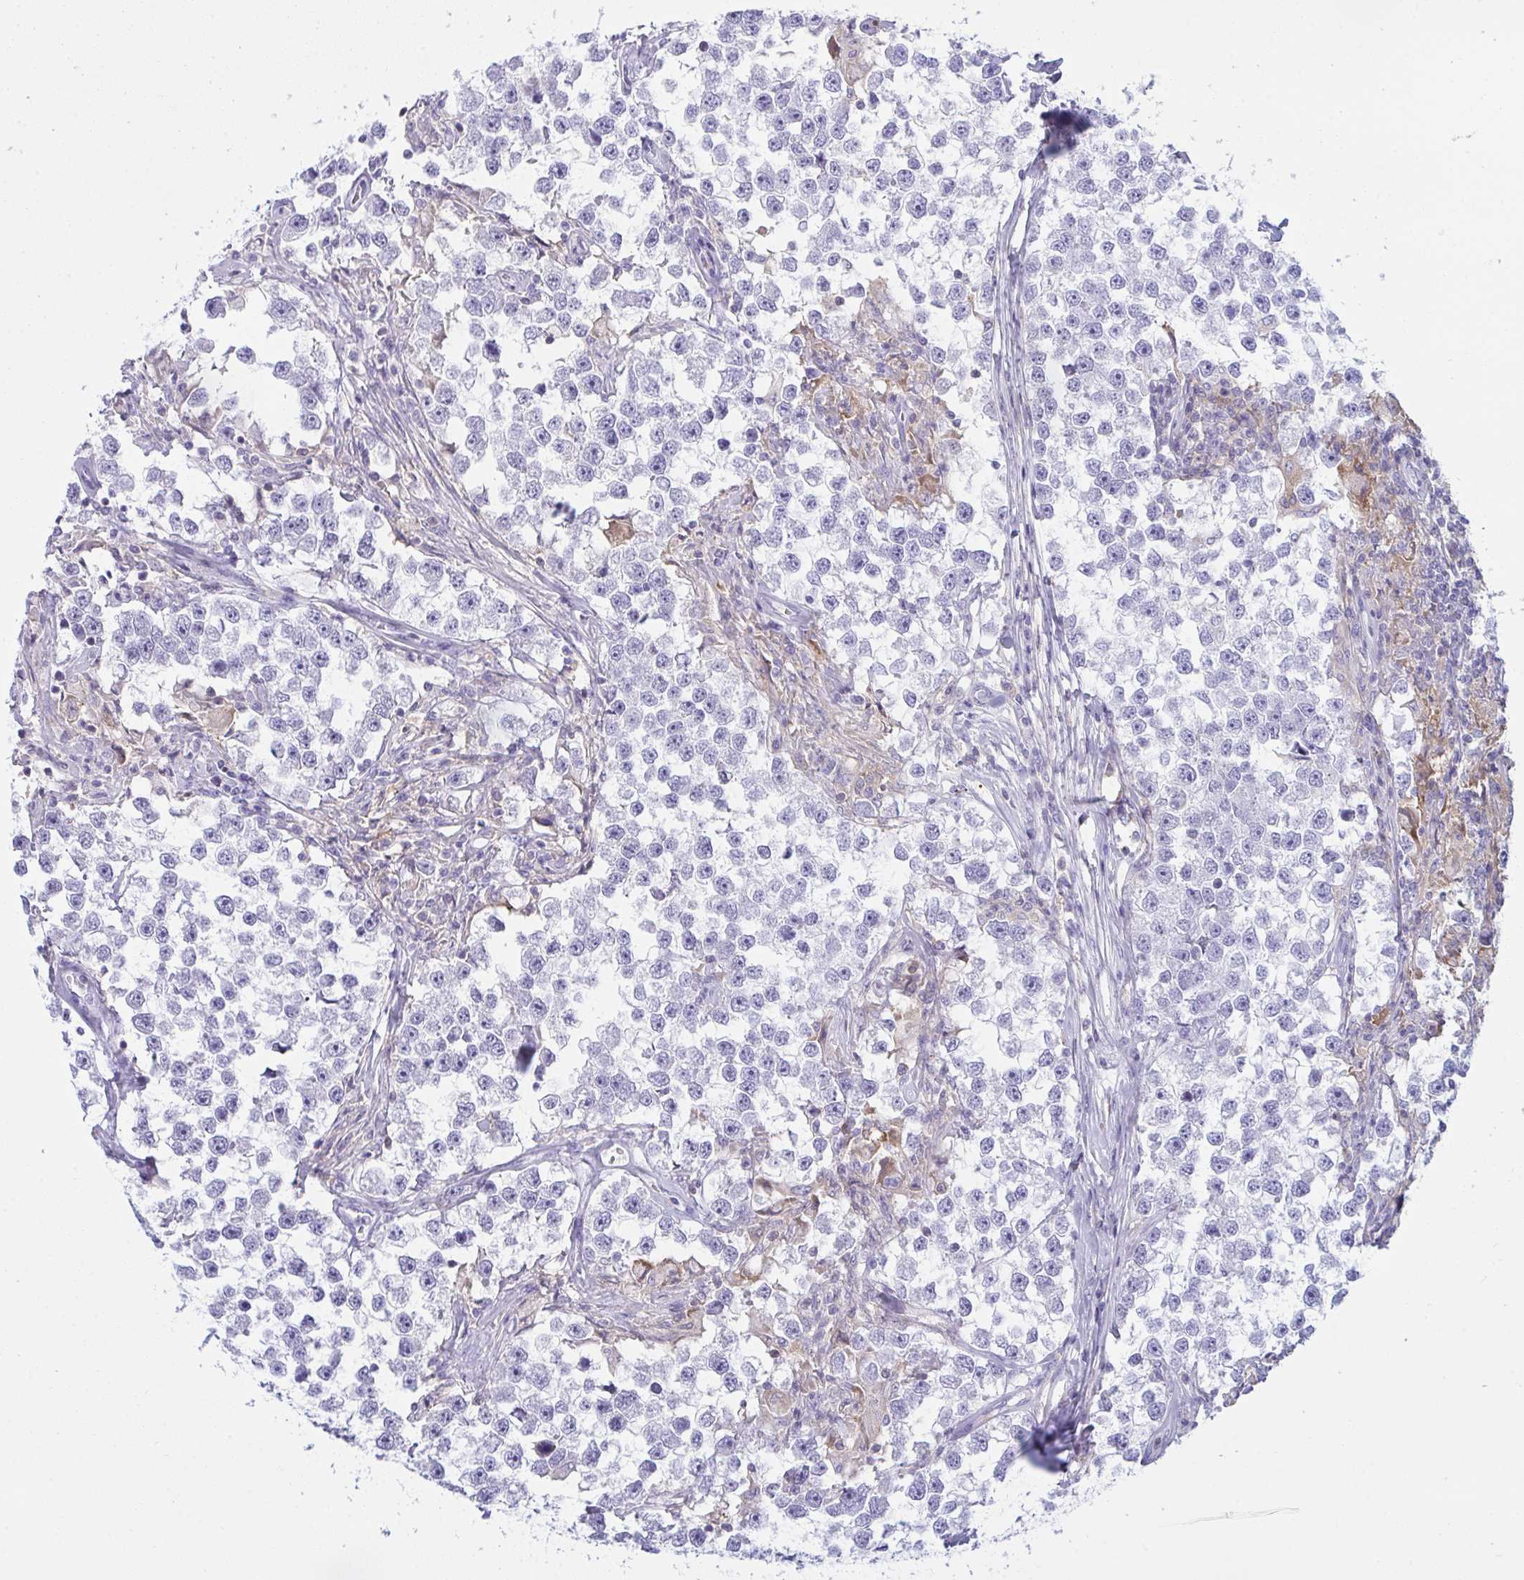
{"staining": {"intensity": "negative", "quantity": "none", "location": "none"}, "tissue": "testis cancer", "cell_type": "Tumor cells", "image_type": "cancer", "snomed": [{"axis": "morphology", "description": "Seminoma, NOS"}, {"axis": "topography", "description": "Testis"}], "caption": "DAB (3,3'-diaminobenzidine) immunohistochemical staining of human testis cancer shows no significant positivity in tumor cells.", "gene": "MYO1F", "patient": {"sex": "male", "age": 46}}